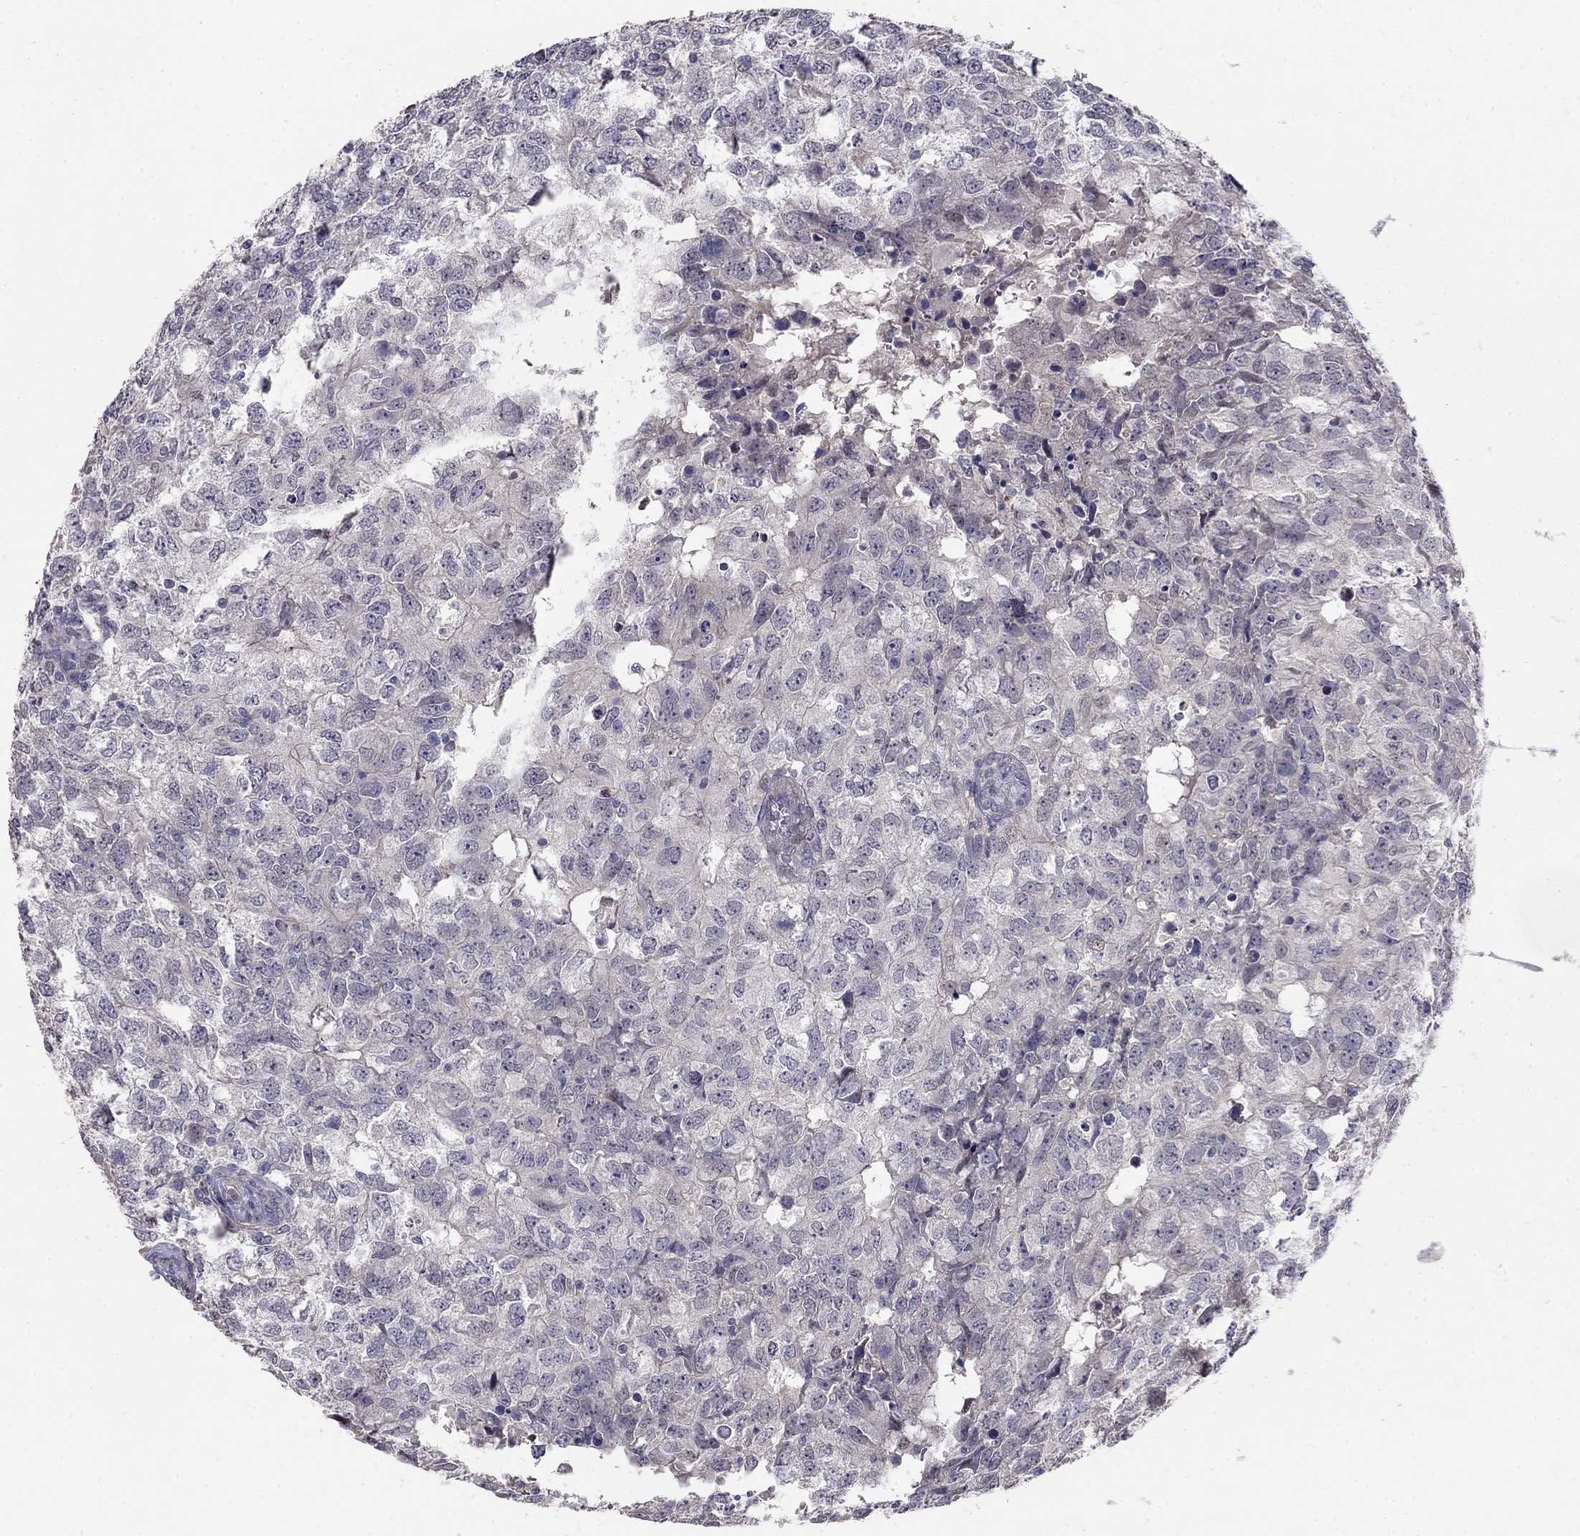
{"staining": {"intensity": "negative", "quantity": "none", "location": "none"}, "tissue": "breast cancer", "cell_type": "Tumor cells", "image_type": "cancer", "snomed": [{"axis": "morphology", "description": "Duct carcinoma"}, {"axis": "topography", "description": "Breast"}], "caption": "Protein analysis of breast cancer reveals no significant expression in tumor cells.", "gene": "LRRC39", "patient": {"sex": "female", "age": 30}}